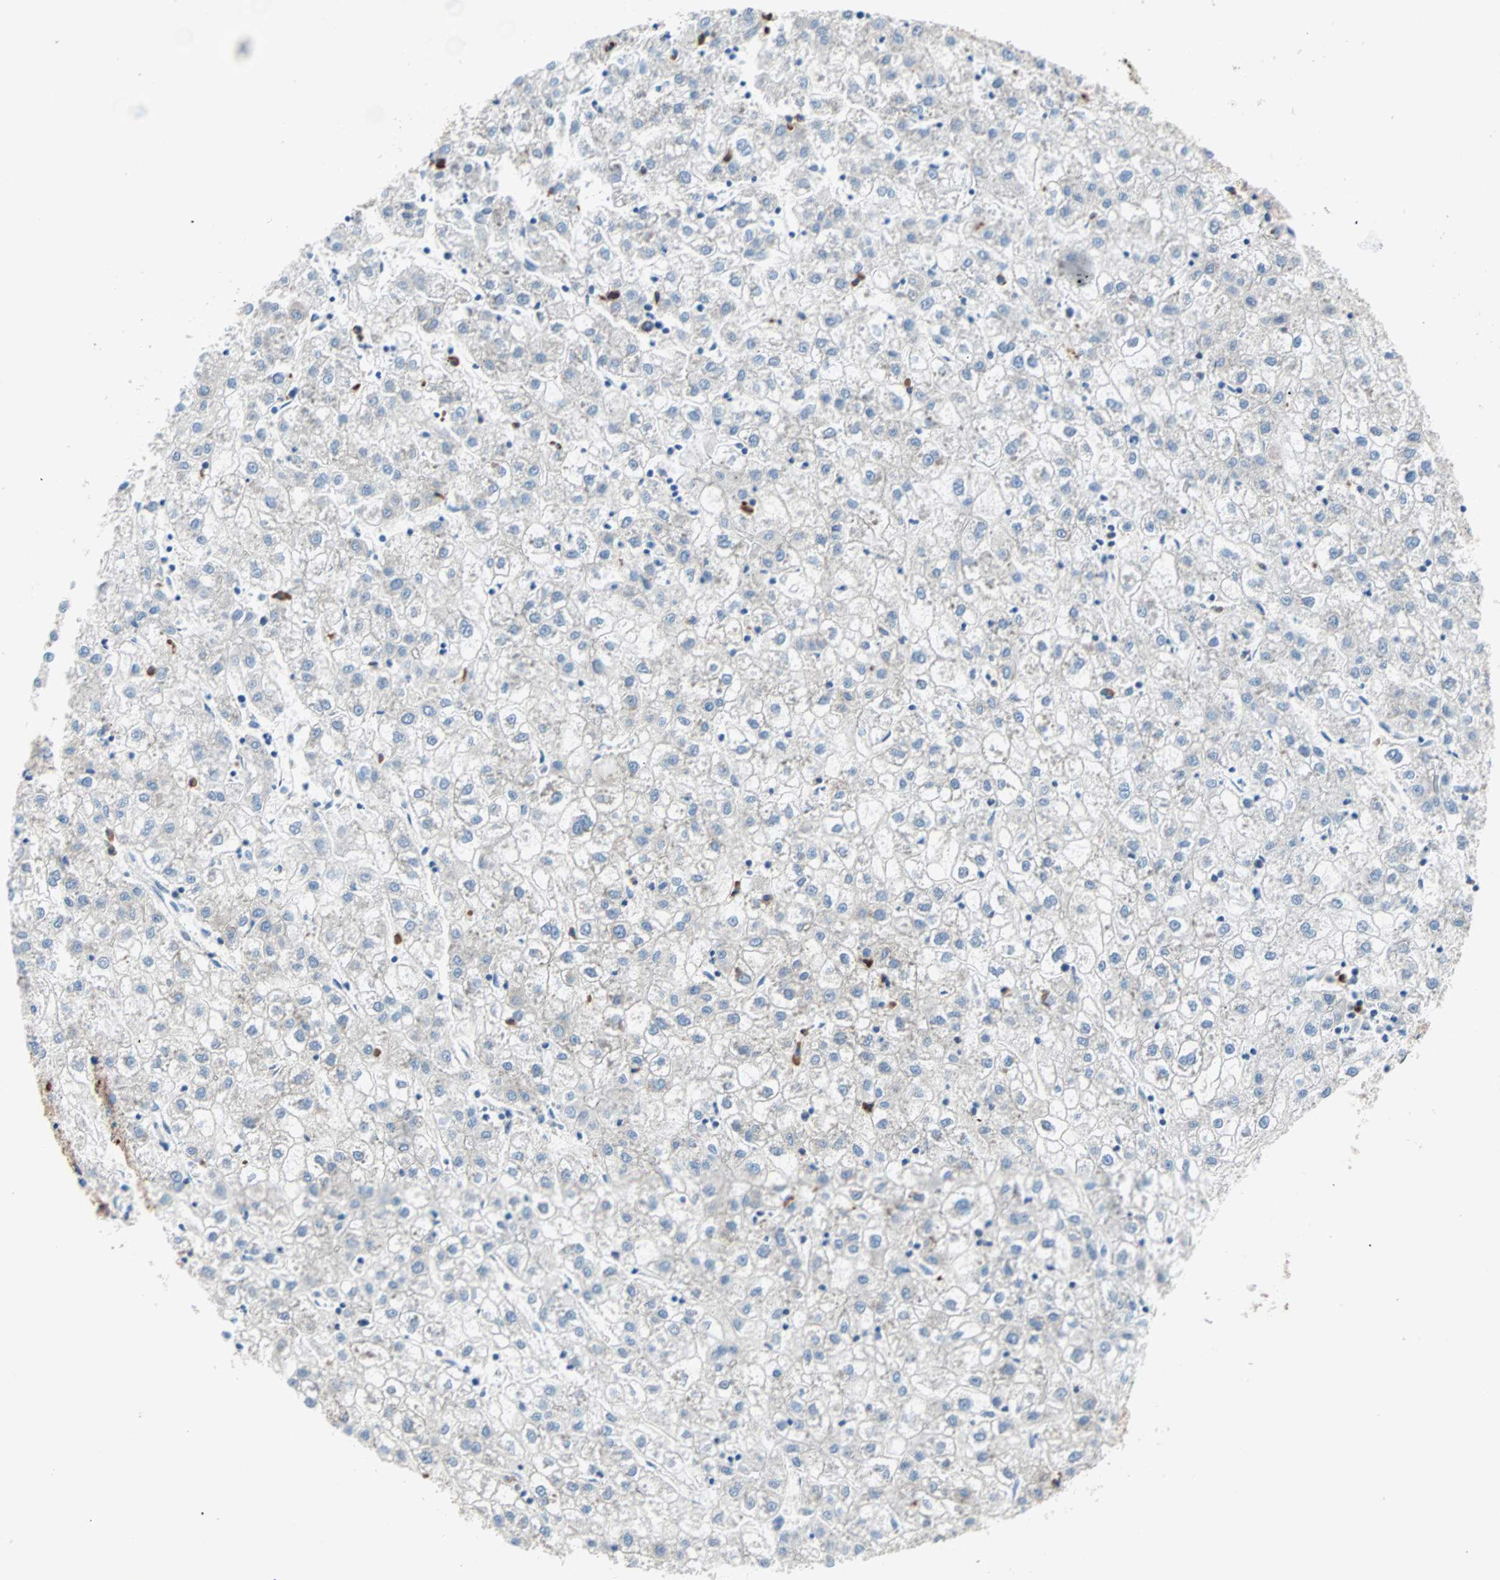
{"staining": {"intensity": "negative", "quantity": "none", "location": "none"}, "tissue": "liver cancer", "cell_type": "Tumor cells", "image_type": "cancer", "snomed": [{"axis": "morphology", "description": "Carcinoma, Hepatocellular, NOS"}, {"axis": "topography", "description": "Liver"}], "caption": "An IHC histopathology image of liver cancer is shown. There is no staining in tumor cells of liver cancer. Nuclei are stained in blue.", "gene": "EEF2", "patient": {"sex": "male", "age": 72}}